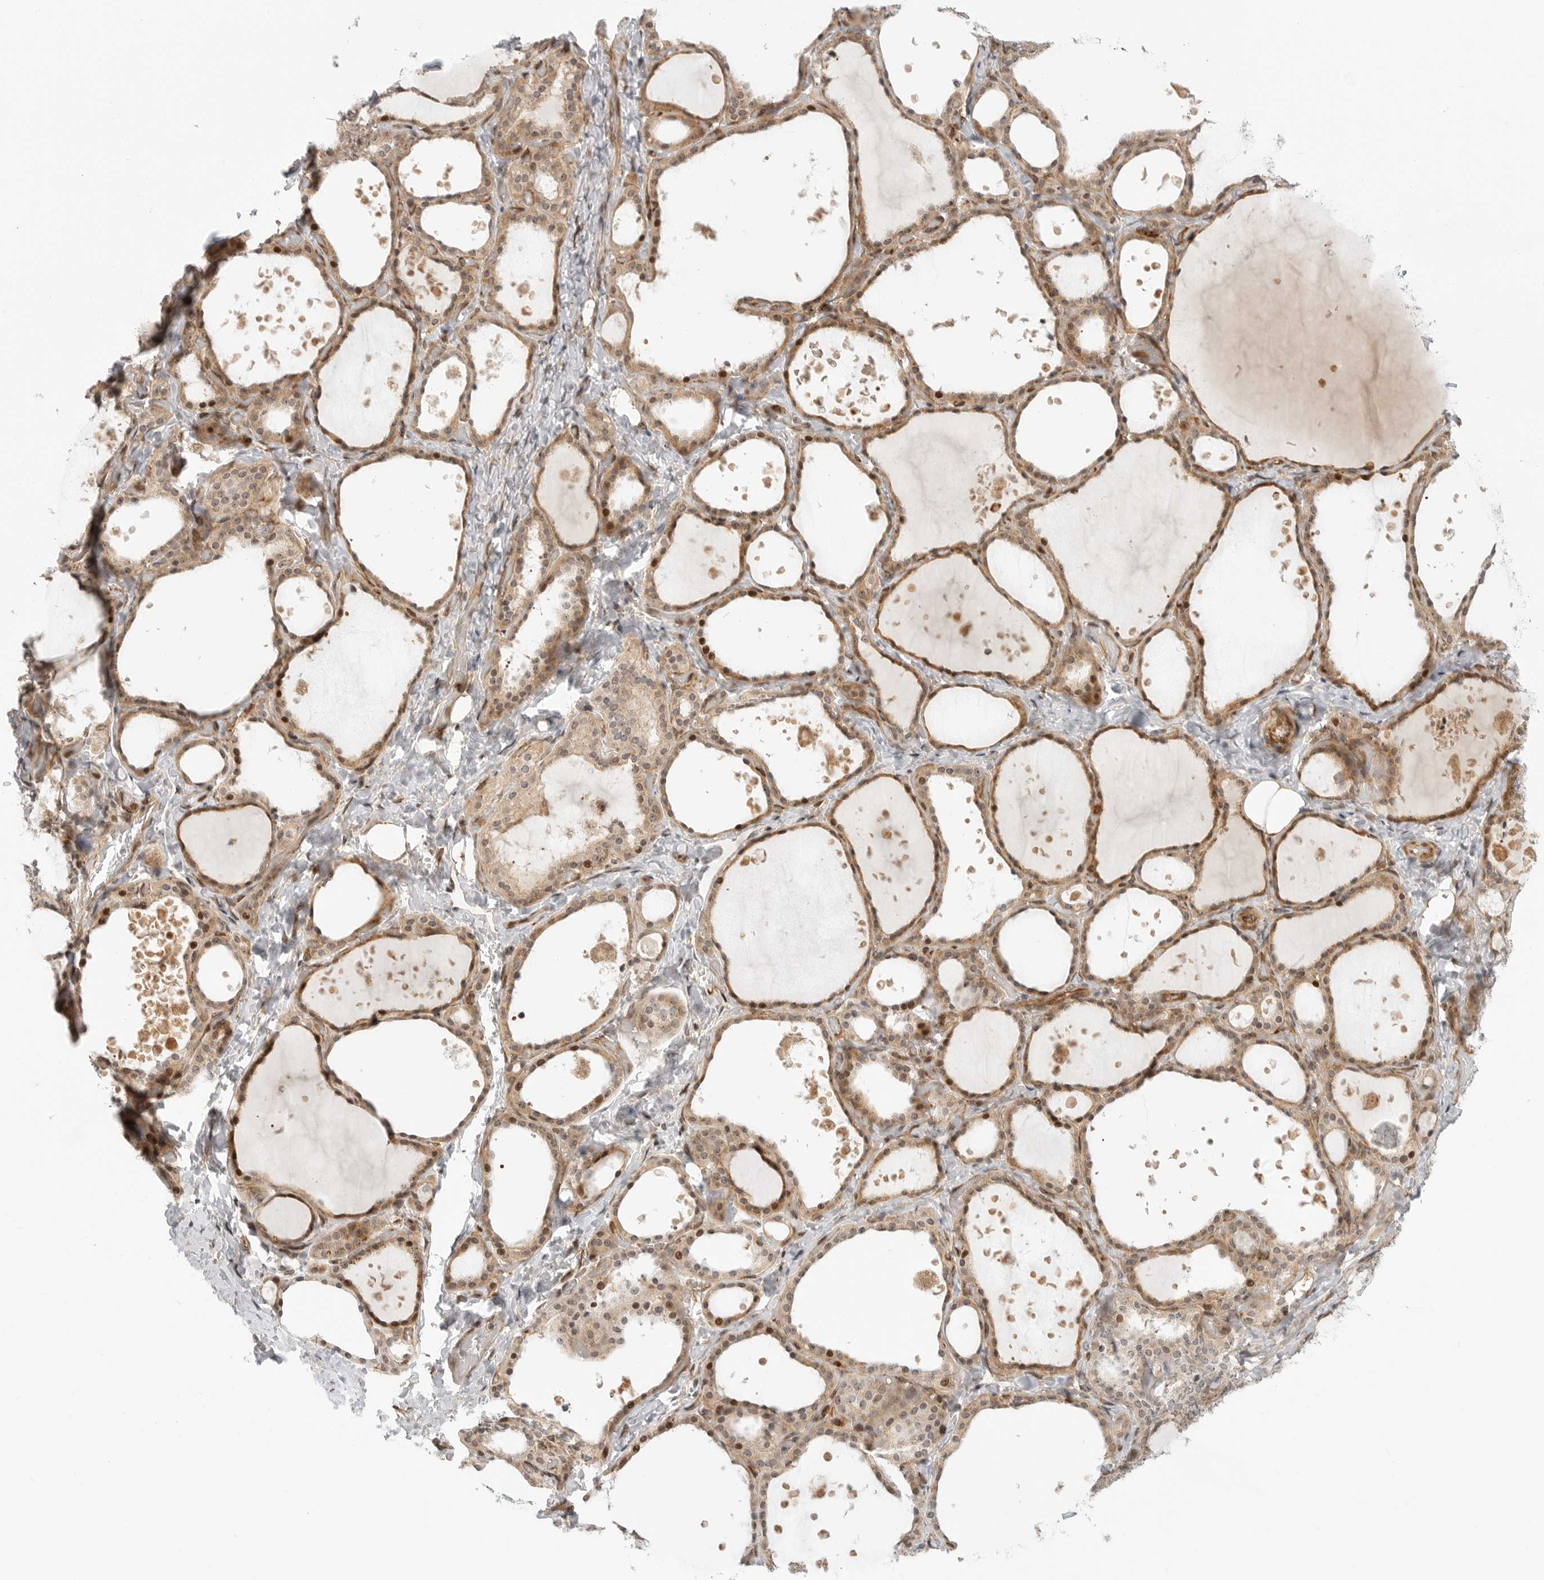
{"staining": {"intensity": "moderate", "quantity": ">75%", "location": "cytoplasmic/membranous"}, "tissue": "thyroid gland", "cell_type": "Glandular cells", "image_type": "normal", "snomed": [{"axis": "morphology", "description": "Normal tissue, NOS"}, {"axis": "topography", "description": "Thyroid gland"}], "caption": "Glandular cells exhibit medium levels of moderate cytoplasmic/membranous staining in about >75% of cells in unremarkable human thyroid gland.", "gene": "DSCC1", "patient": {"sex": "female", "age": 44}}